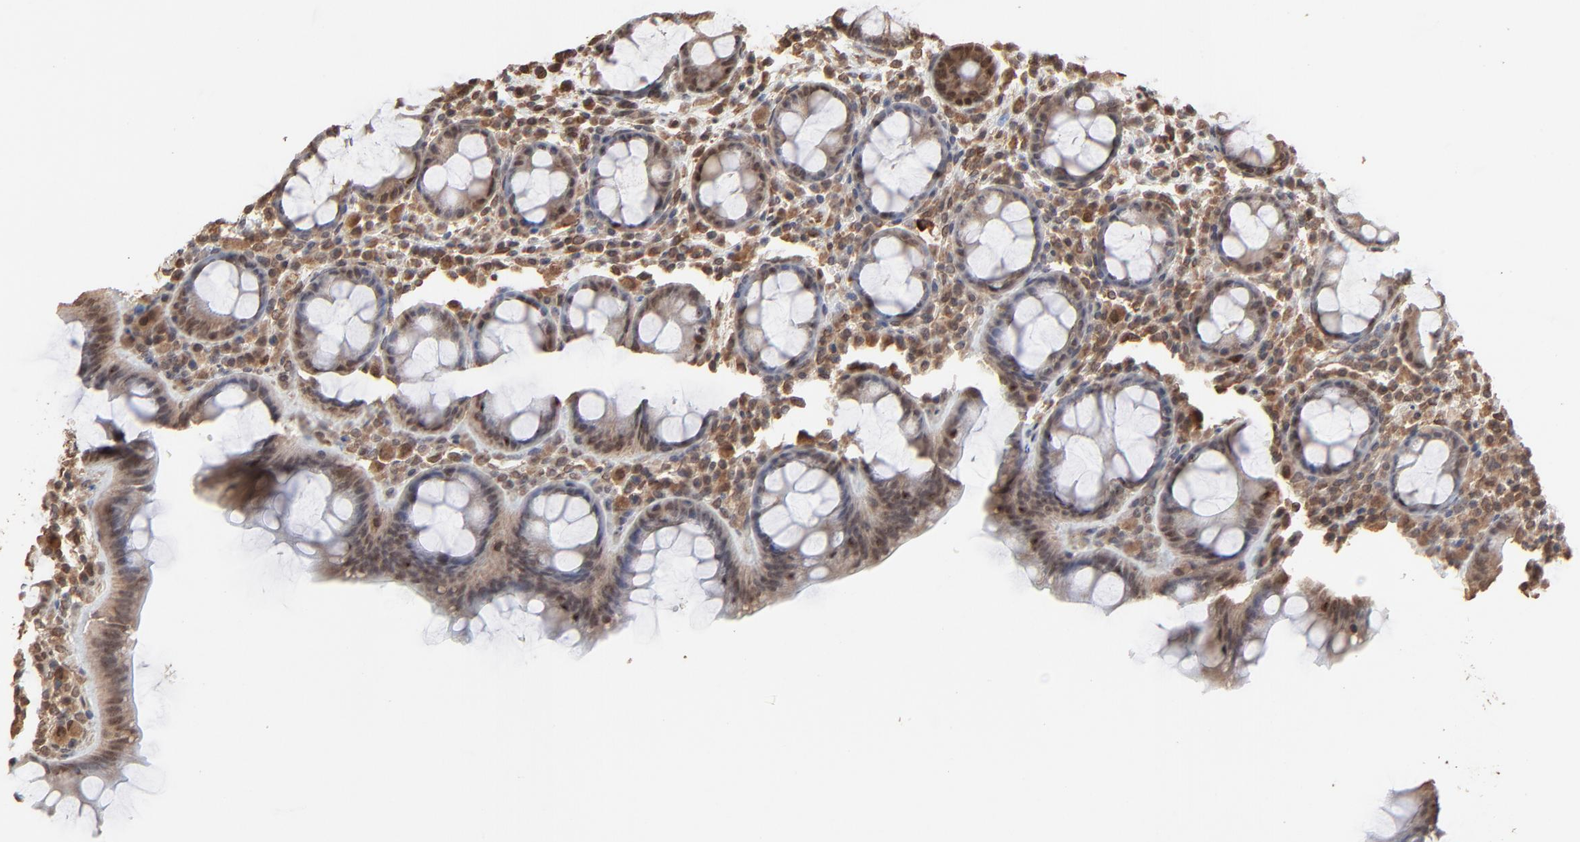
{"staining": {"intensity": "weak", "quantity": "25%-75%", "location": "cytoplasmic/membranous,nuclear"}, "tissue": "rectum", "cell_type": "Glandular cells", "image_type": "normal", "snomed": [{"axis": "morphology", "description": "Normal tissue, NOS"}, {"axis": "topography", "description": "Rectum"}], "caption": "Brown immunohistochemical staining in unremarkable human rectum demonstrates weak cytoplasmic/membranous,nuclear staining in approximately 25%-75% of glandular cells. The protein of interest is shown in brown color, while the nuclei are stained blue.", "gene": "FAM227A", "patient": {"sex": "male", "age": 92}}